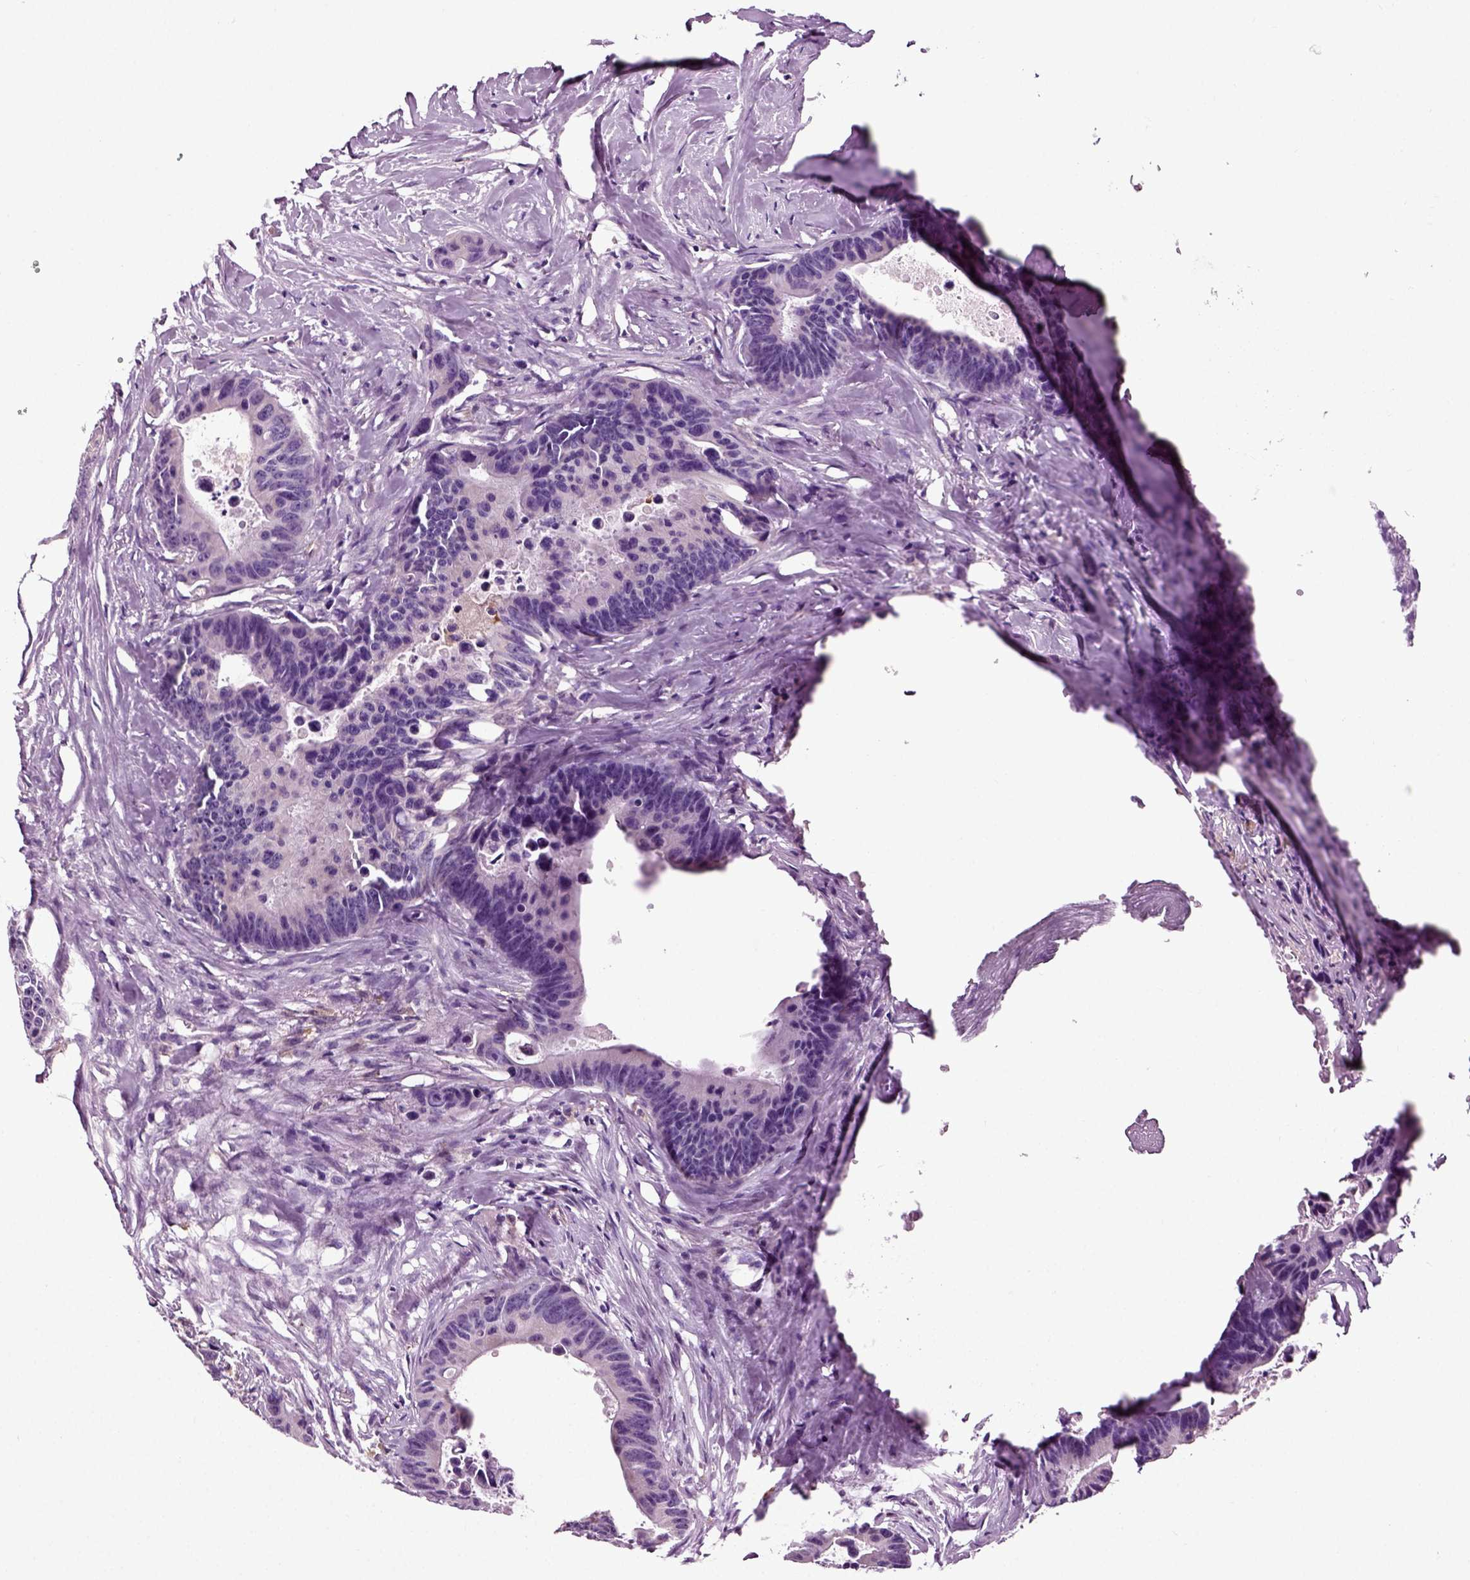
{"staining": {"intensity": "negative", "quantity": "none", "location": "none"}, "tissue": "colorectal cancer", "cell_type": "Tumor cells", "image_type": "cancer", "snomed": [{"axis": "morphology", "description": "Adenocarcinoma, NOS"}, {"axis": "topography", "description": "Colon"}], "caption": "Immunohistochemistry (IHC) image of colorectal cancer stained for a protein (brown), which displays no staining in tumor cells.", "gene": "DNAH10", "patient": {"sex": "female", "age": 87}}